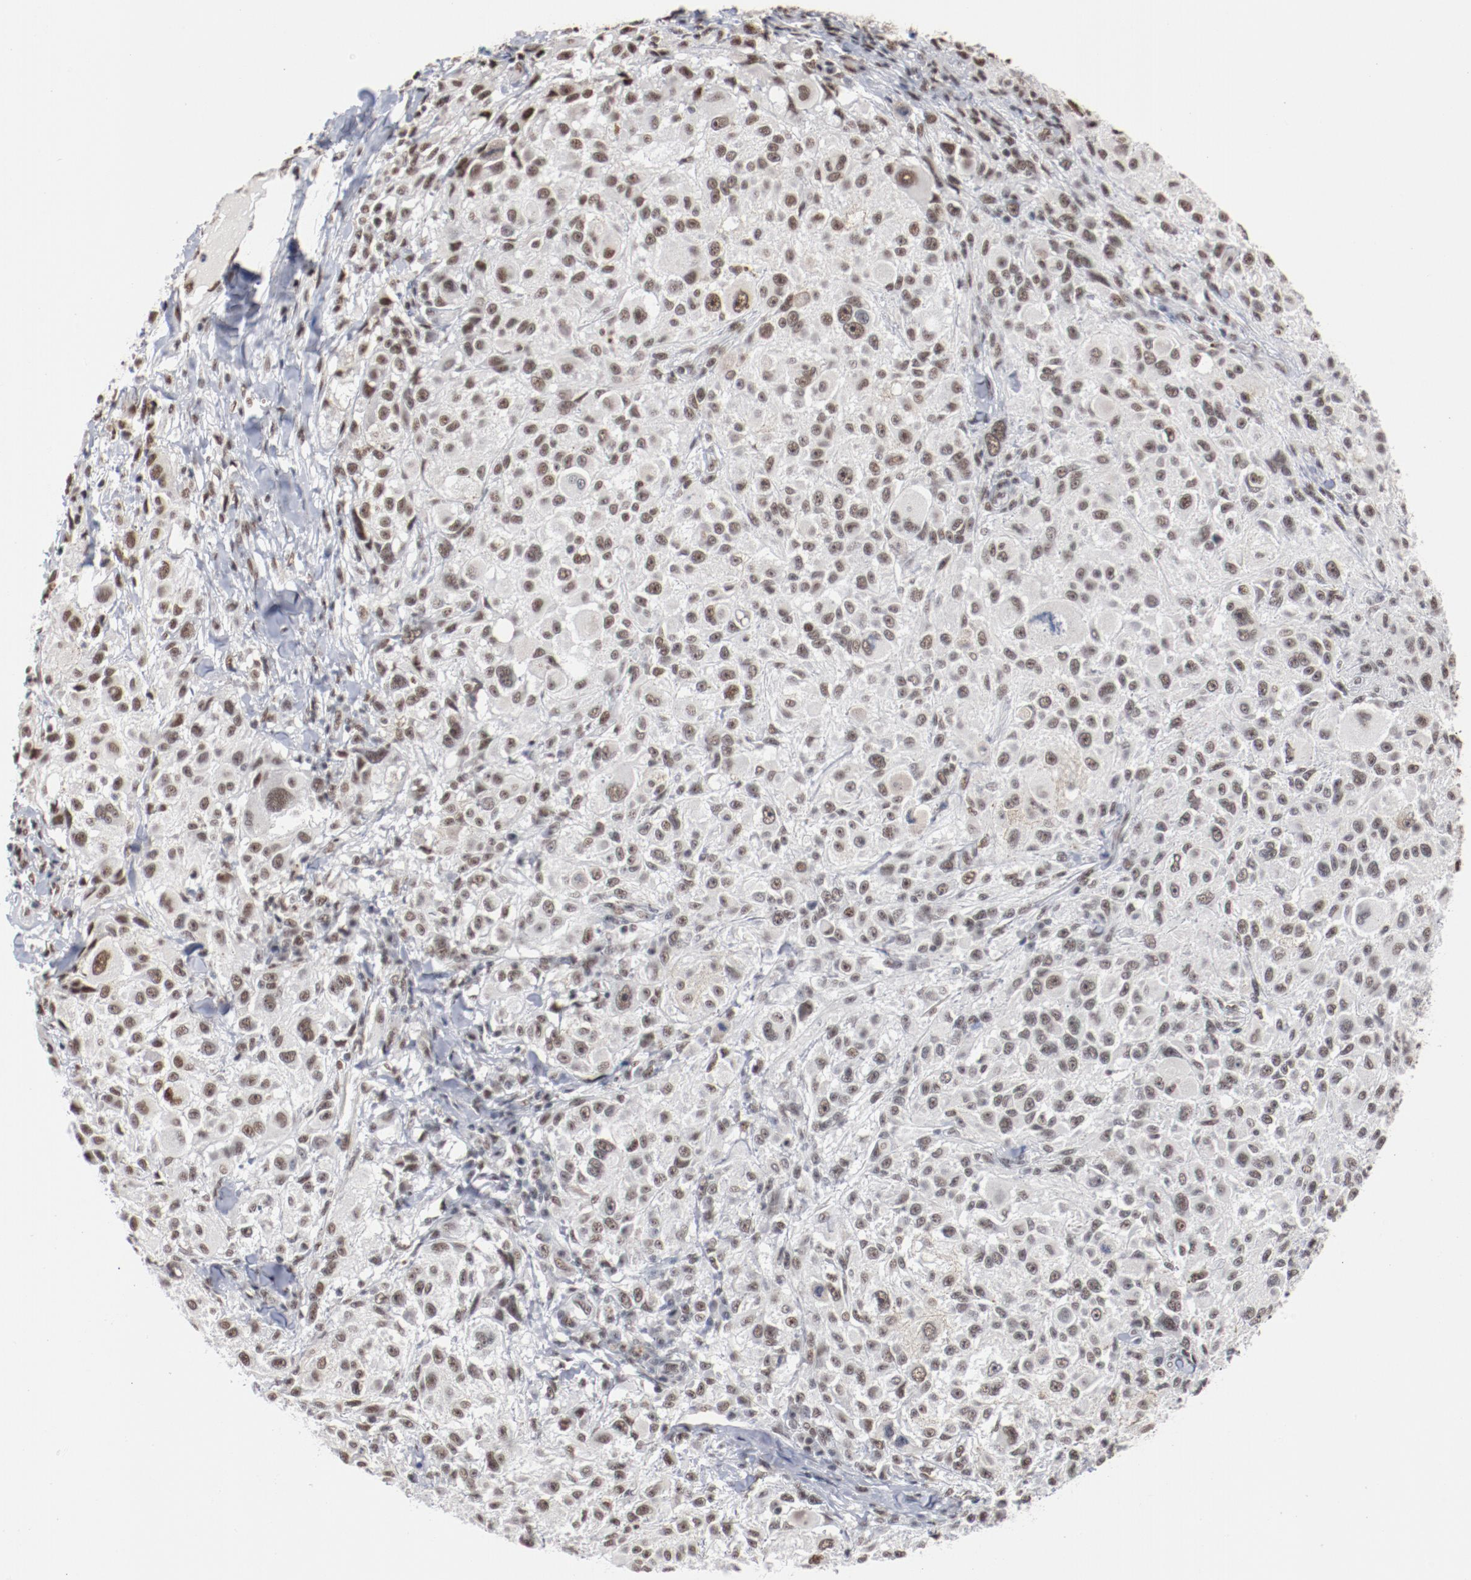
{"staining": {"intensity": "weak", "quantity": ">75%", "location": "nuclear"}, "tissue": "melanoma", "cell_type": "Tumor cells", "image_type": "cancer", "snomed": [{"axis": "morphology", "description": "Necrosis, NOS"}, {"axis": "morphology", "description": "Malignant melanoma, NOS"}, {"axis": "topography", "description": "Skin"}], "caption": "IHC image of human malignant melanoma stained for a protein (brown), which displays low levels of weak nuclear staining in approximately >75% of tumor cells.", "gene": "BUB3", "patient": {"sex": "female", "age": 87}}